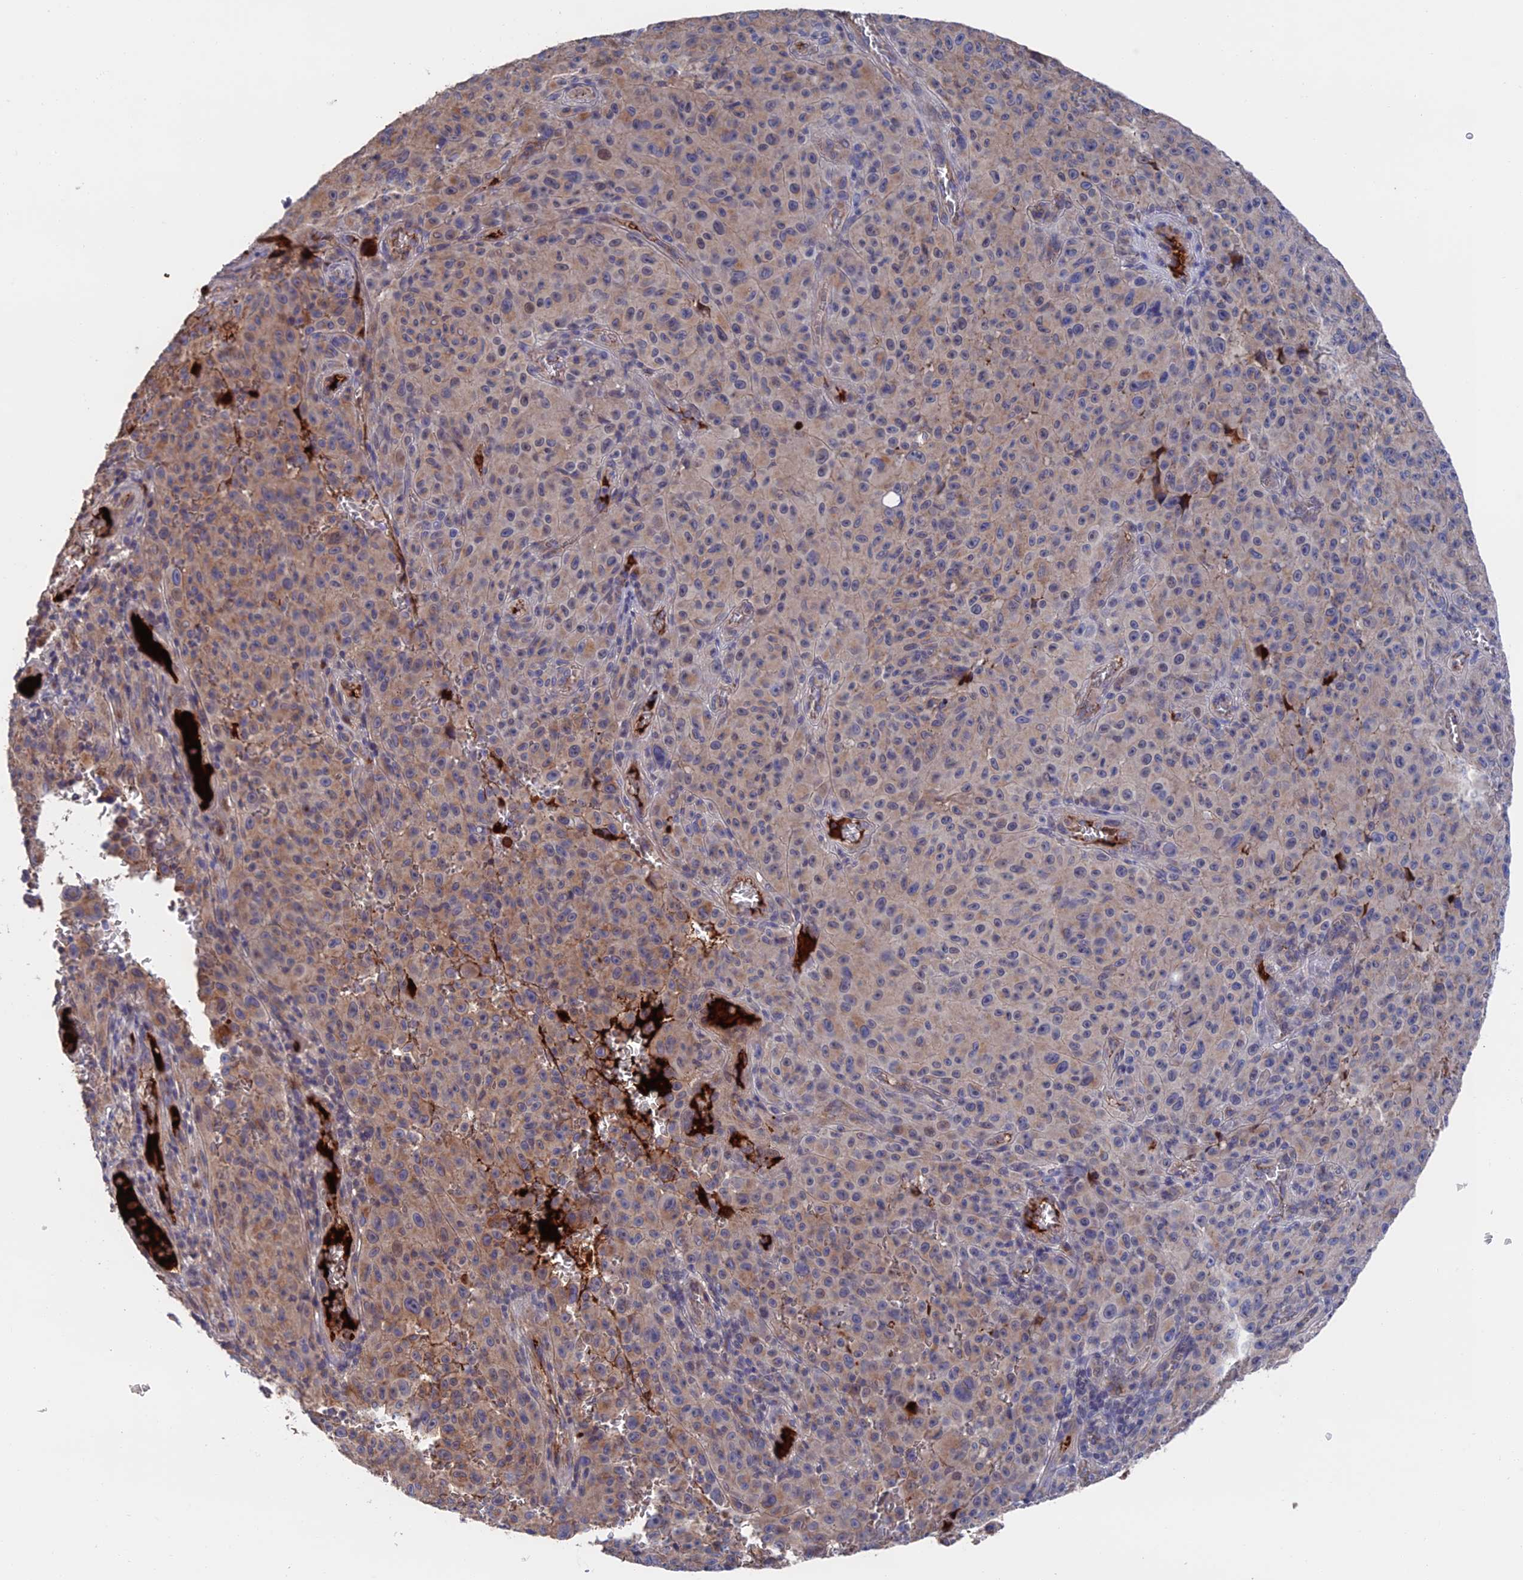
{"staining": {"intensity": "moderate", "quantity": "25%-75%", "location": "cytoplasmic/membranous"}, "tissue": "melanoma", "cell_type": "Tumor cells", "image_type": "cancer", "snomed": [{"axis": "morphology", "description": "Malignant melanoma, NOS"}, {"axis": "topography", "description": "Skin"}], "caption": "A brown stain highlights moderate cytoplasmic/membranous staining of a protein in human malignant melanoma tumor cells.", "gene": "HPF1", "patient": {"sex": "female", "age": 82}}